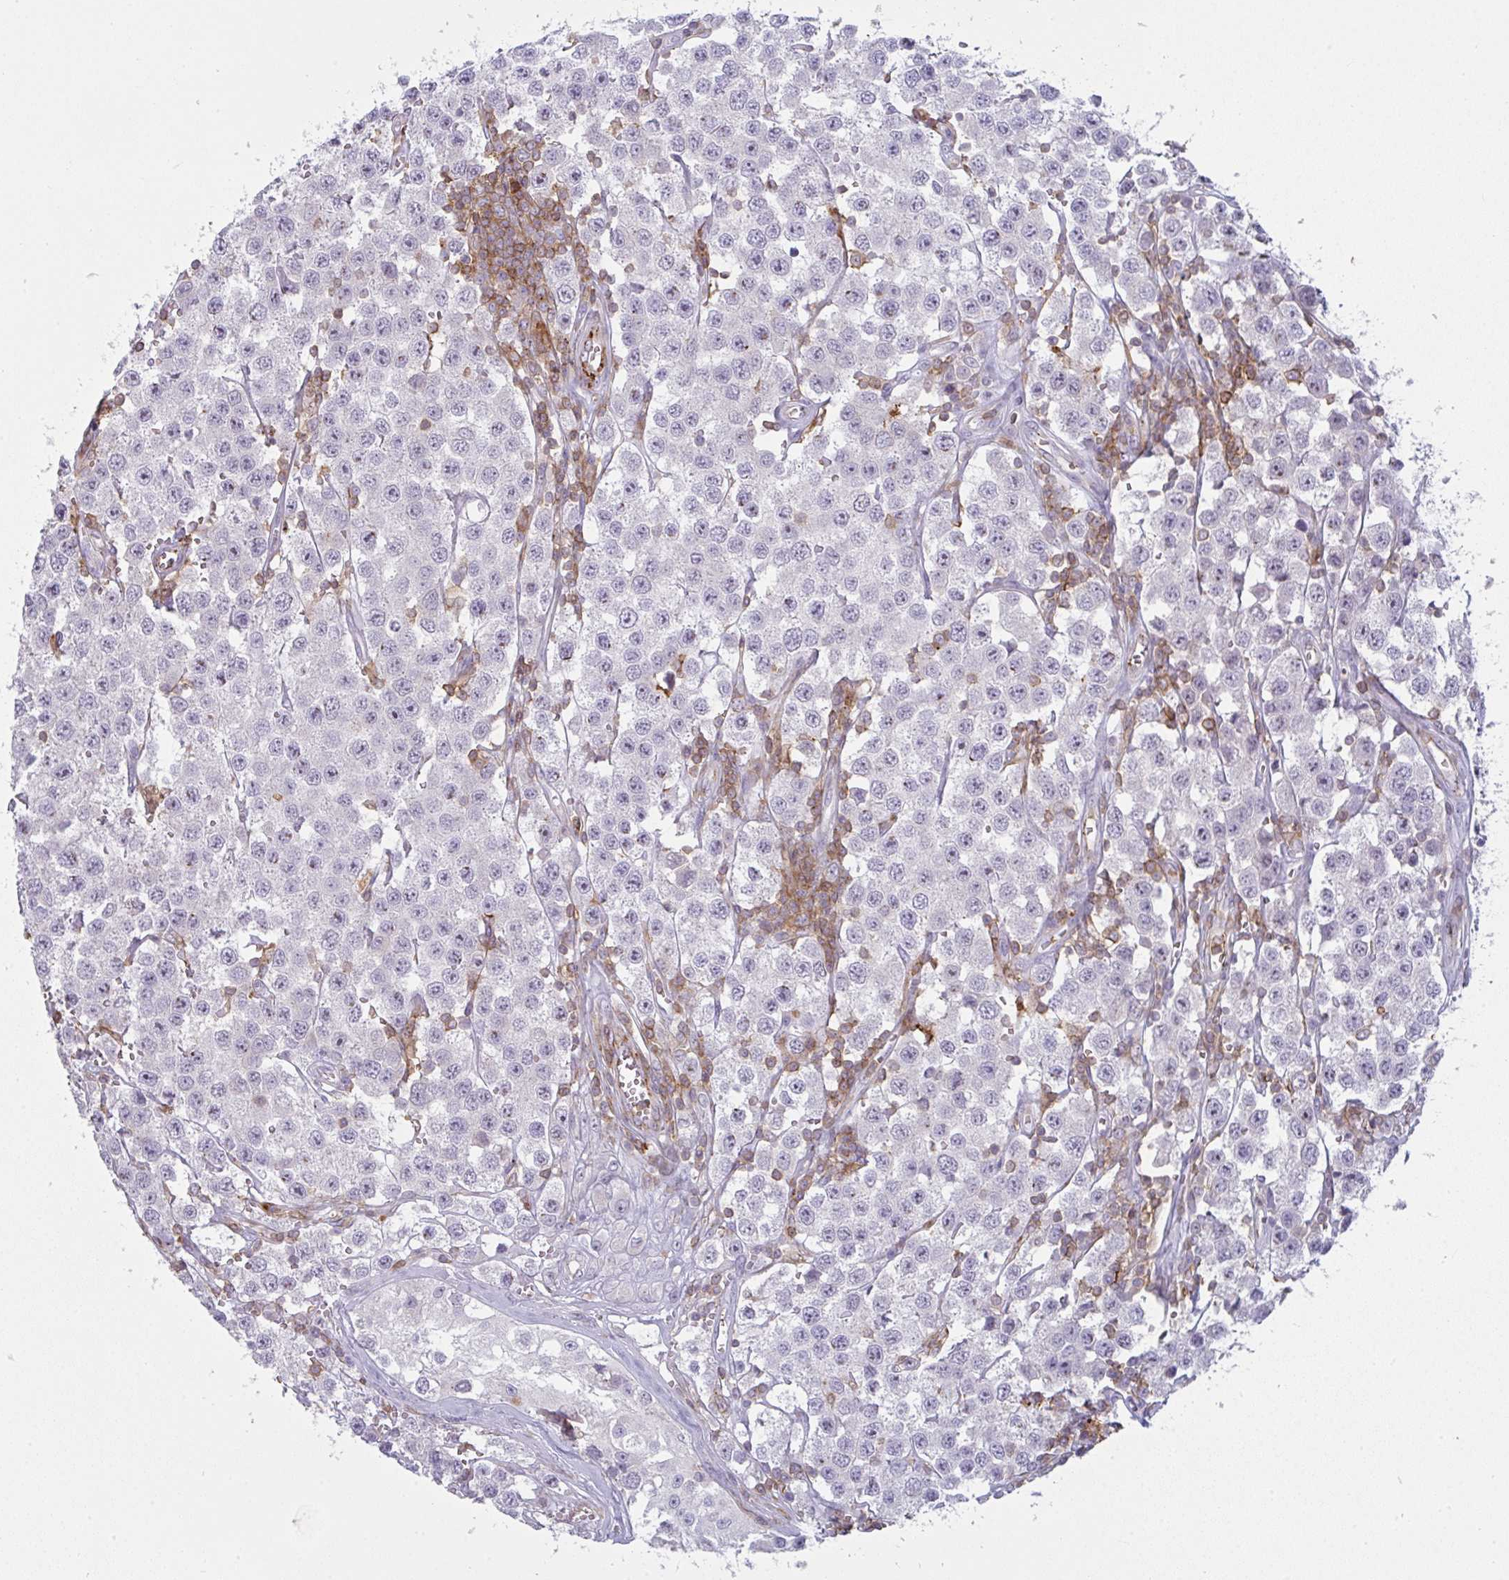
{"staining": {"intensity": "negative", "quantity": "none", "location": "none"}, "tissue": "testis cancer", "cell_type": "Tumor cells", "image_type": "cancer", "snomed": [{"axis": "morphology", "description": "Seminoma, NOS"}, {"axis": "topography", "description": "Testis"}], "caption": "There is no significant positivity in tumor cells of seminoma (testis). The staining was performed using DAB (3,3'-diaminobenzidine) to visualize the protein expression in brown, while the nuclei were stained in blue with hematoxylin (Magnification: 20x).", "gene": "CD80", "patient": {"sex": "male", "age": 34}}